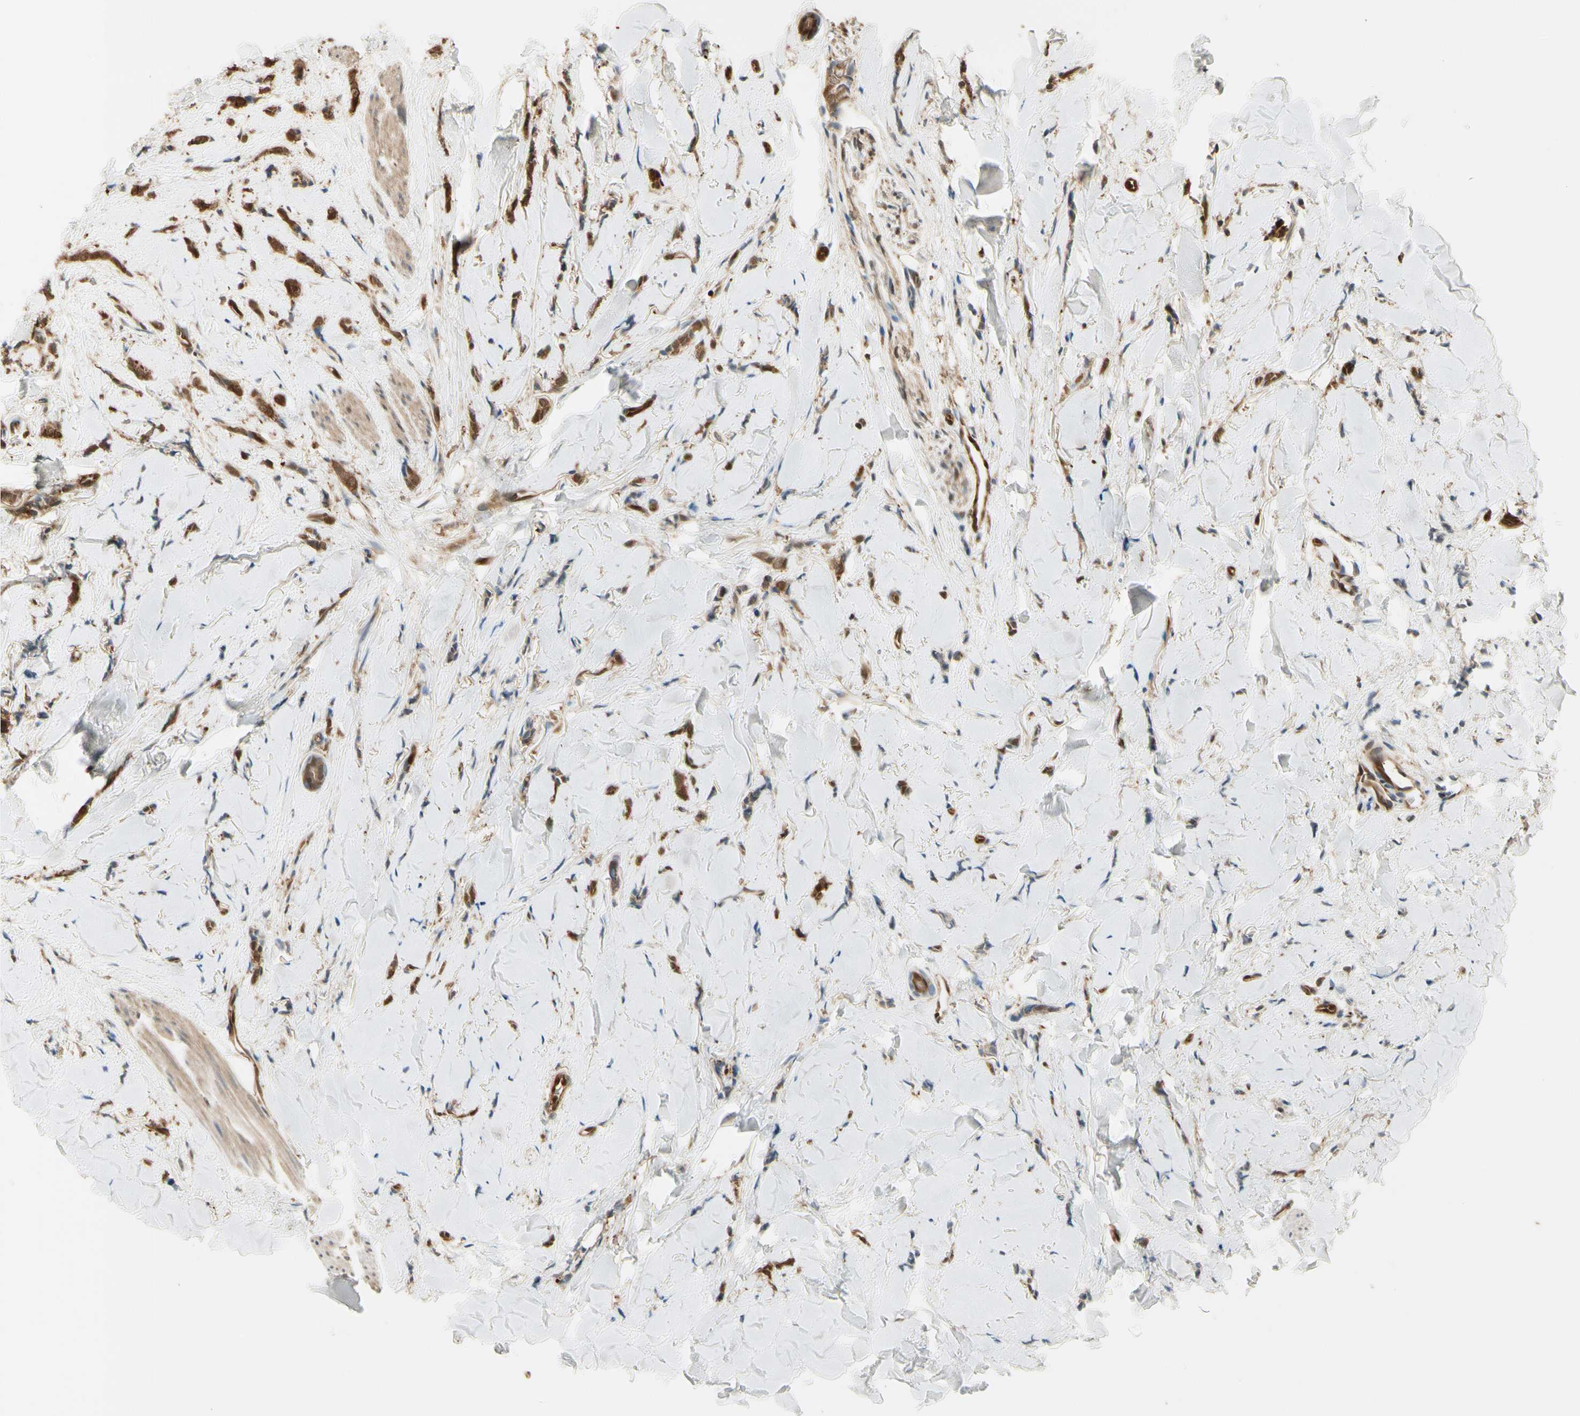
{"staining": {"intensity": "strong", "quantity": ">75%", "location": "cytoplasmic/membranous,nuclear"}, "tissue": "breast cancer", "cell_type": "Tumor cells", "image_type": "cancer", "snomed": [{"axis": "morphology", "description": "Lobular carcinoma"}, {"axis": "topography", "description": "Skin"}, {"axis": "topography", "description": "Breast"}], "caption": "Human lobular carcinoma (breast) stained with a protein marker displays strong staining in tumor cells.", "gene": "SERPINB6", "patient": {"sex": "female", "age": 46}}